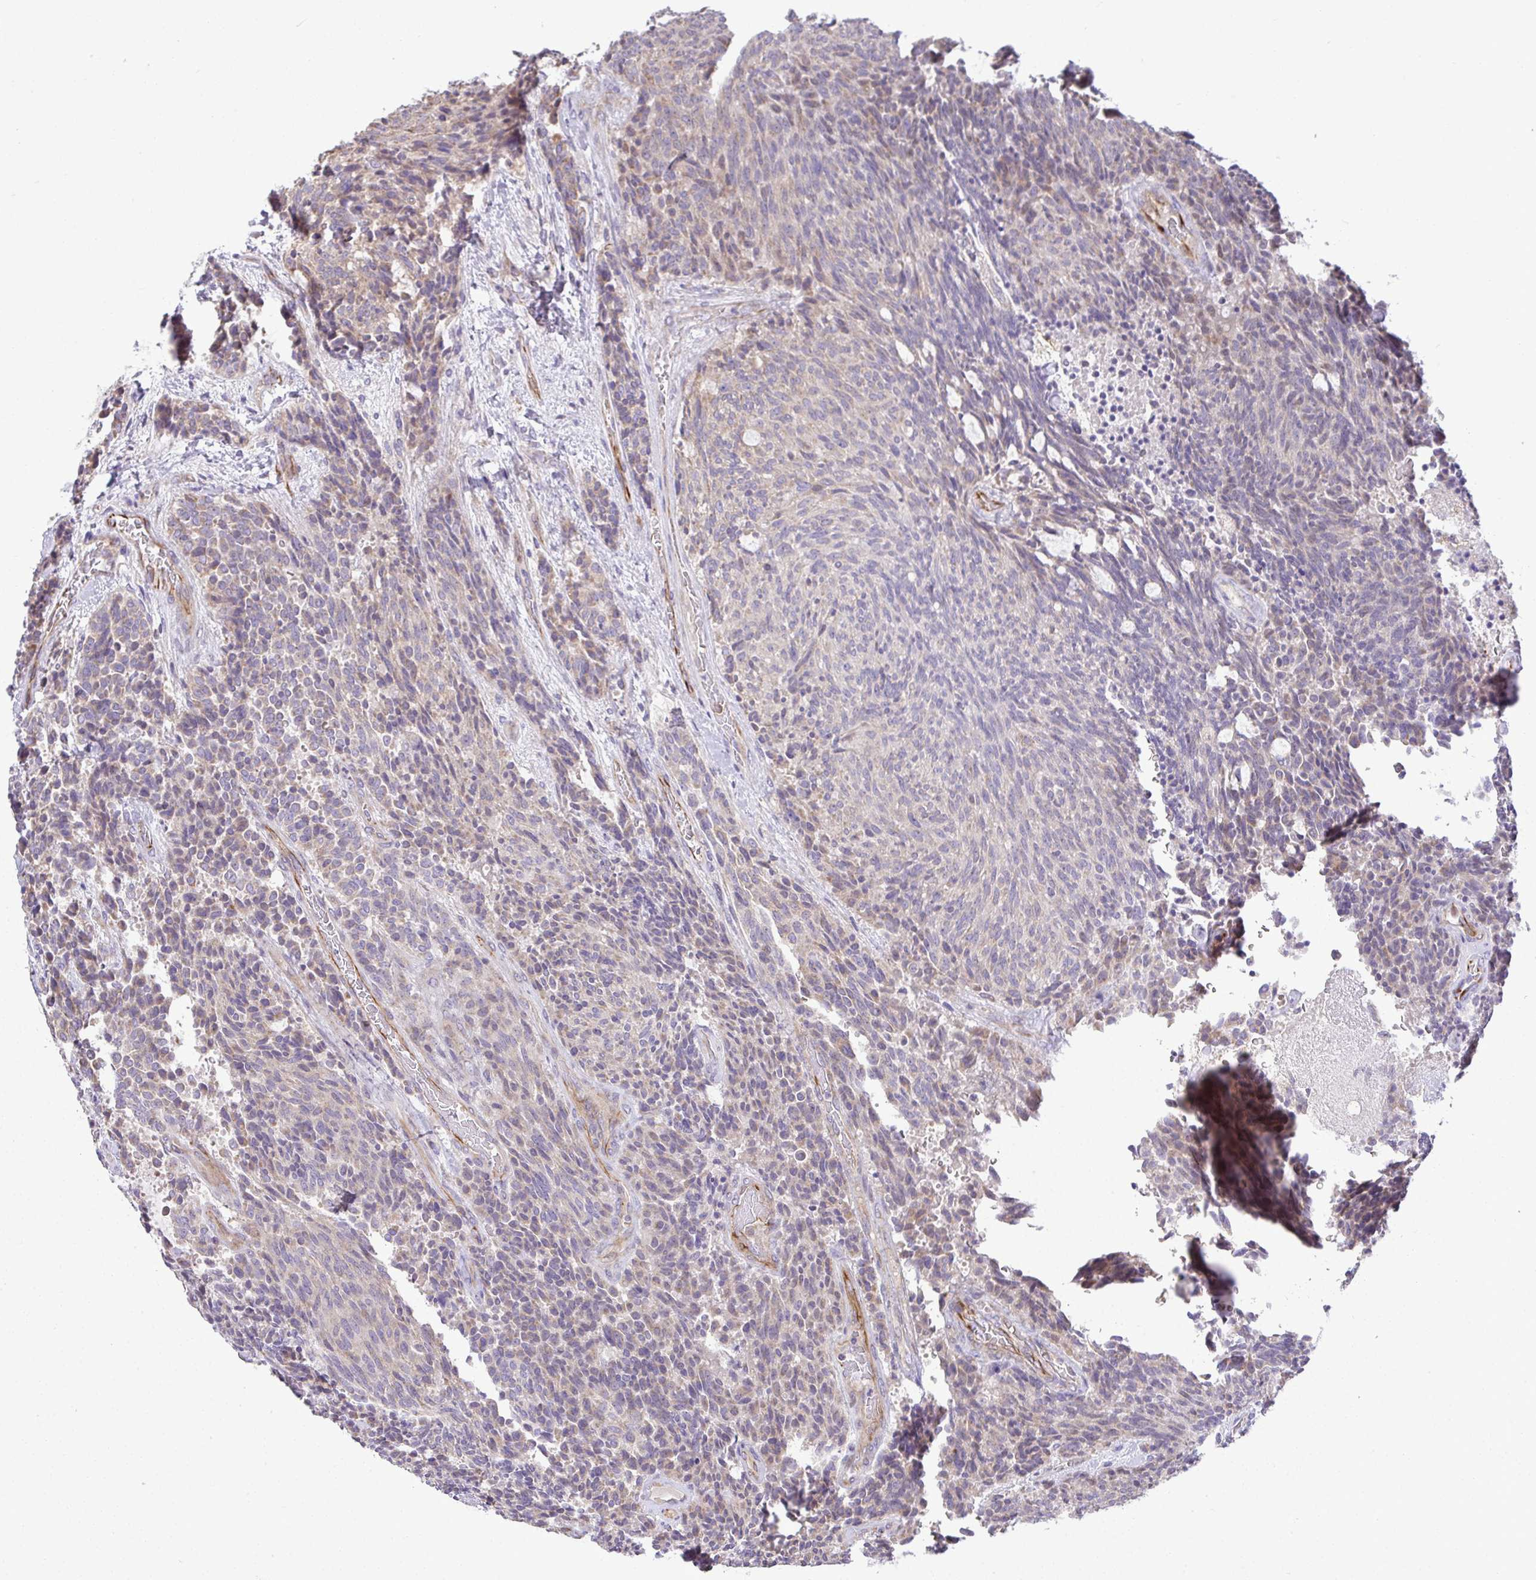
{"staining": {"intensity": "weak", "quantity": "<25%", "location": "cytoplasmic/membranous"}, "tissue": "carcinoid", "cell_type": "Tumor cells", "image_type": "cancer", "snomed": [{"axis": "morphology", "description": "Carcinoid, malignant, NOS"}, {"axis": "topography", "description": "Pancreas"}], "caption": "Carcinoid was stained to show a protein in brown. There is no significant staining in tumor cells.", "gene": "GRID2", "patient": {"sex": "female", "age": 54}}